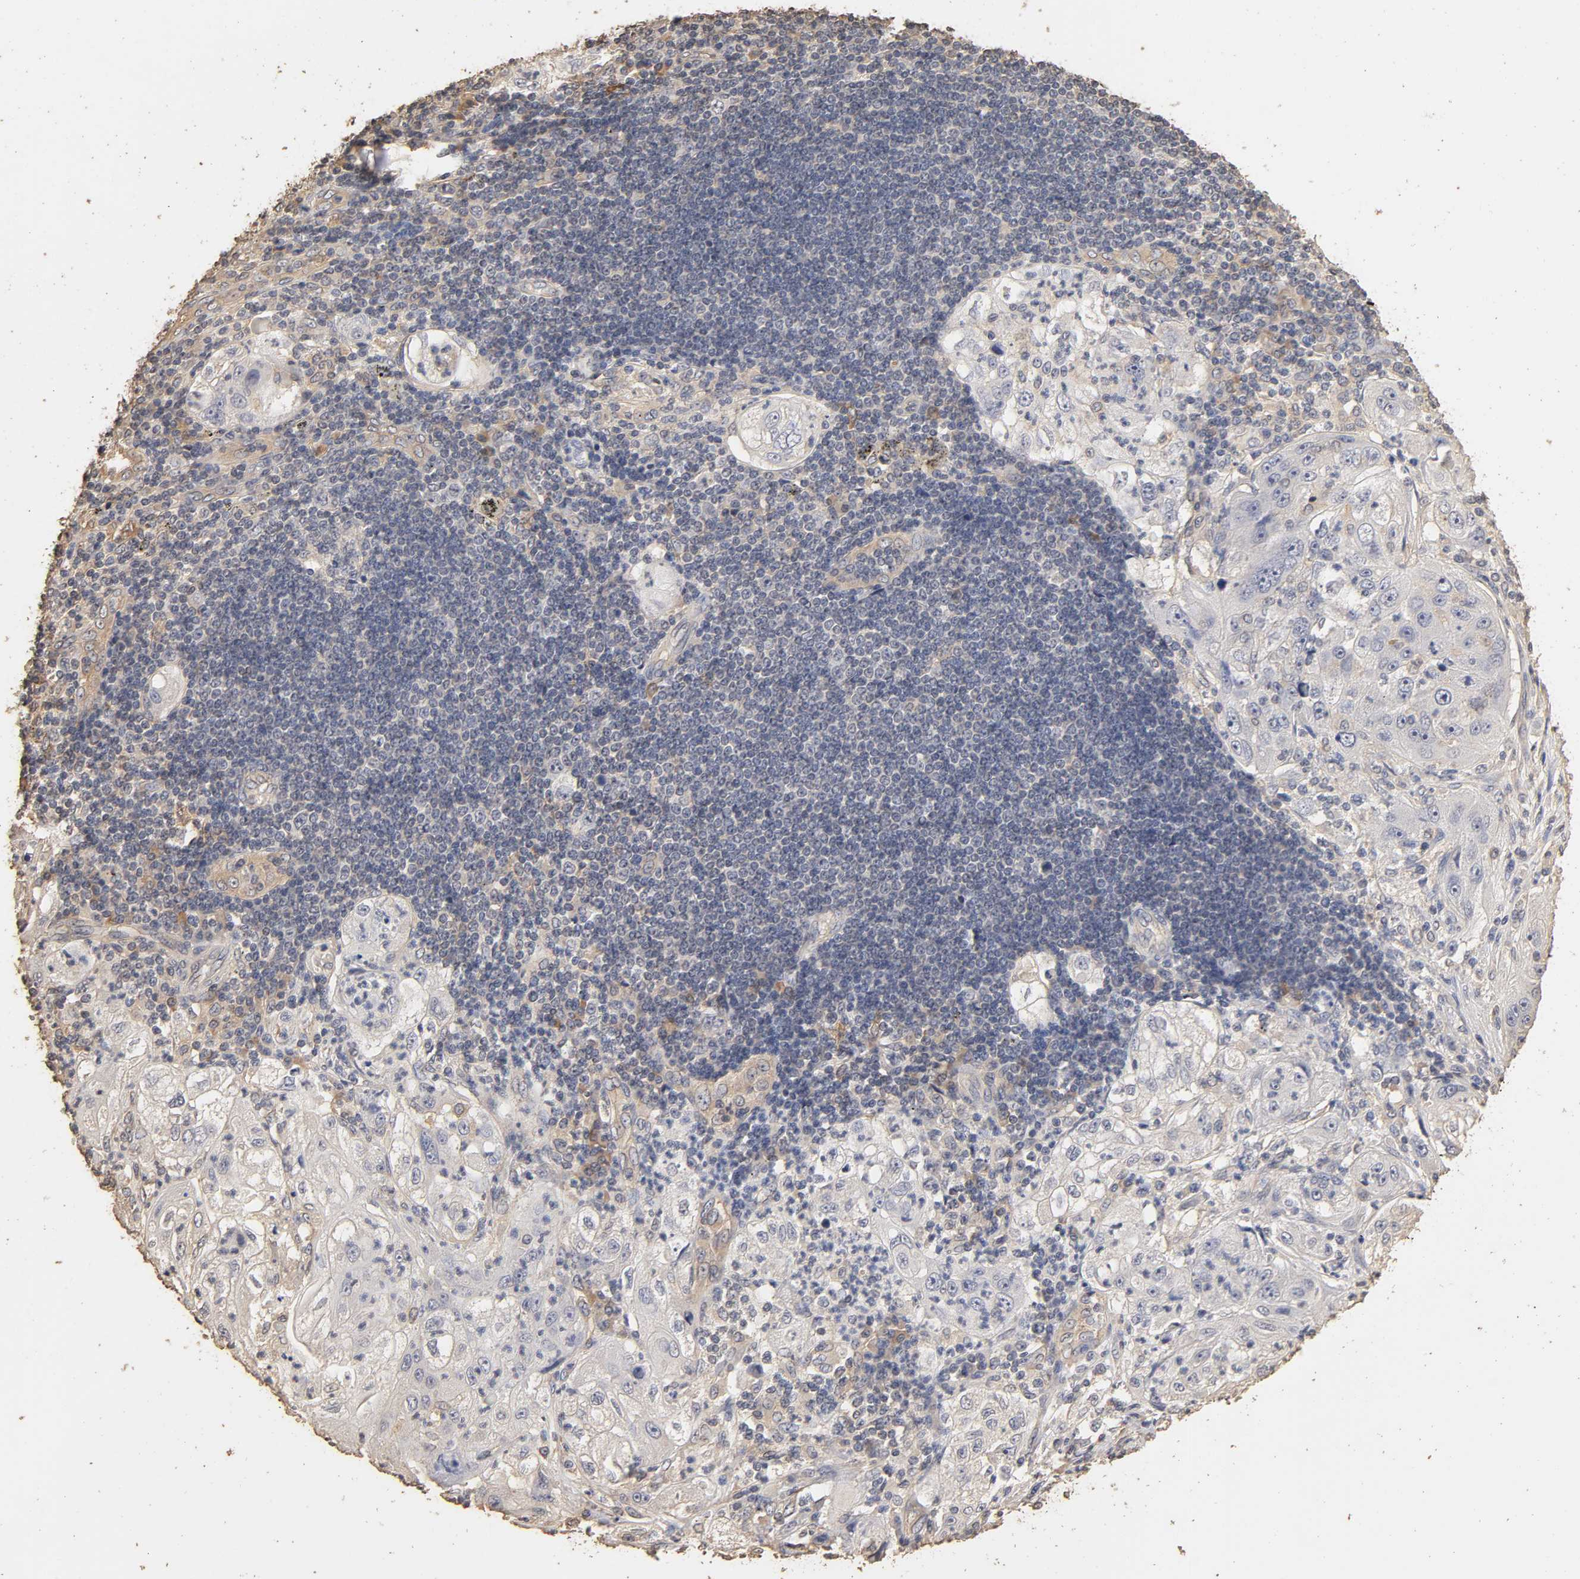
{"staining": {"intensity": "negative", "quantity": "none", "location": "none"}, "tissue": "lung cancer", "cell_type": "Tumor cells", "image_type": "cancer", "snomed": [{"axis": "morphology", "description": "Inflammation, NOS"}, {"axis": "morphology", "description": "Squamous cell carcinoma, NOS"}, {"axis": "topography", "description": "Lymph node"}, {"axis": "topography", "description": "Soft tissue"}, {"axis": "topography", "description": "Lung"}], "caption": "High magnification brightfield microscopy of squamous cell carcinoma (lung) stained with DAB (brown) and counterstained with hematoxylin (blue): tumor cells show no significant staining.", "gene": "VSIG4", "patient": {"sex": "male", "age": 66}}